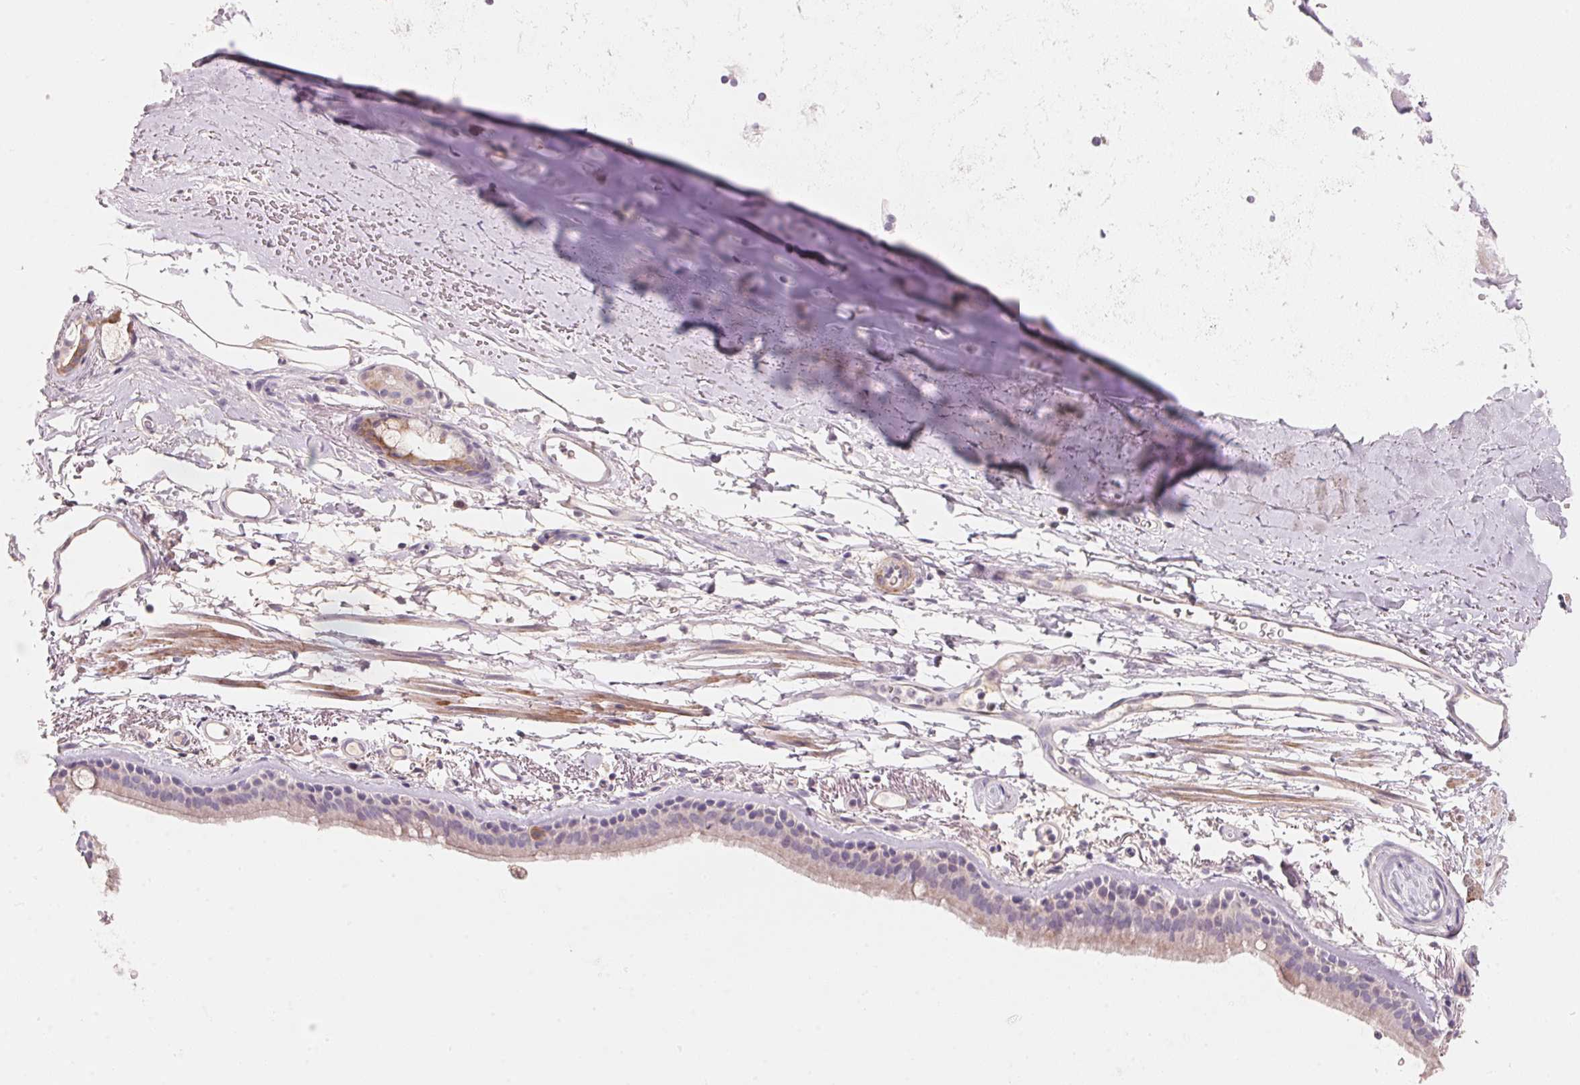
{"staining": {"intensity": "weak", "quantity": "25%-75%", "location": "cytoplasmic/membranous"}, "tissue": "bronchus", "cell_type": "Respiratory epithelial cells", "image_type": "normal", "snomed": [{"axis": "morphology", "description": "Normal tissue, NOS"}, {"axis": "topography", "description": "Lymph node"}, {"axis": "topography", "description": "Bronchus"}], "caption": "High-magnification brightfield microscopy of unremarkable bronchus stained with DAB (brown) and counterstained with hematoxylin (blue). respiratory epithelial cells exhibit weak cytoplasmic/membranous staining is present in about25%-75% of cells.", "gene": "TP53AIP1", "patient": {"sex": "female", "age": 70}}